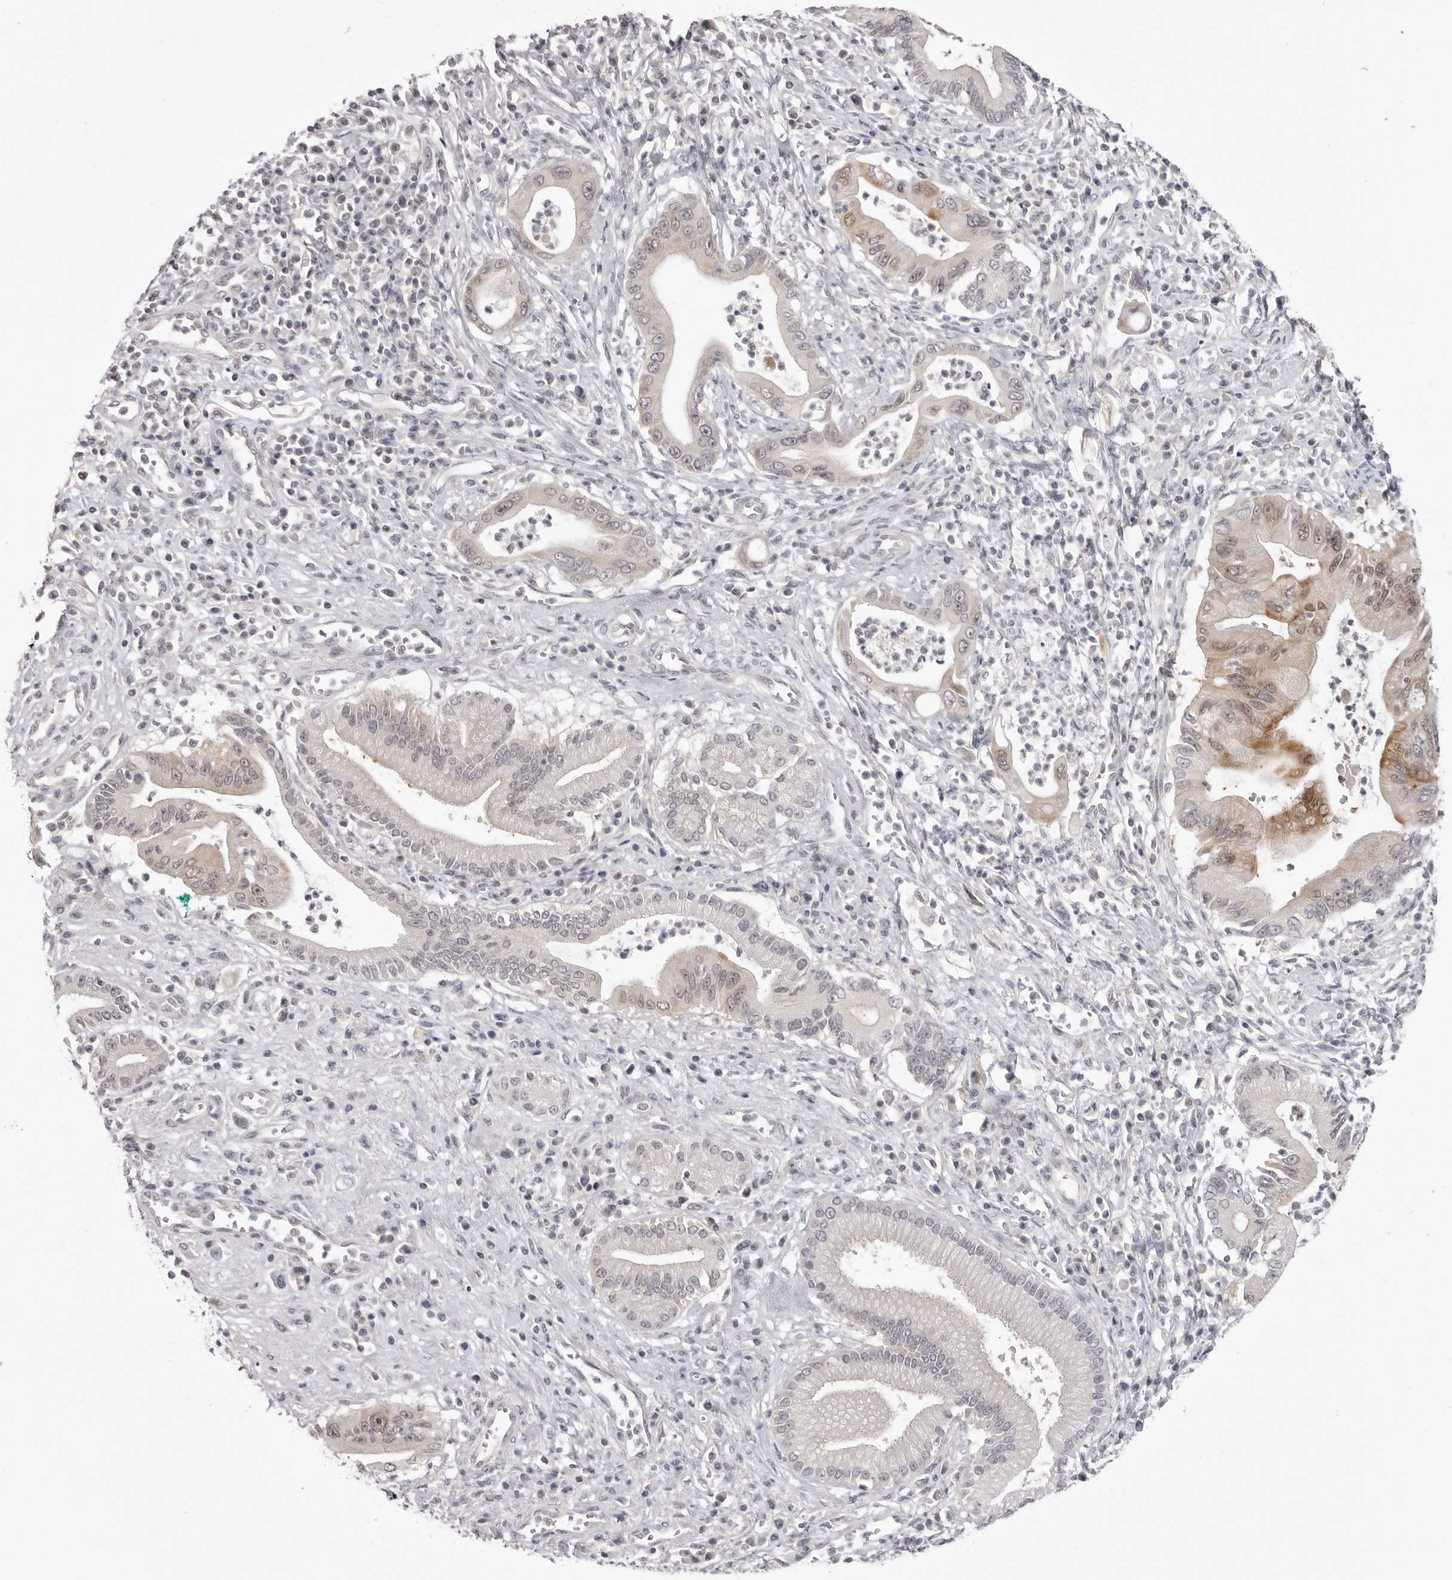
{"staining": {"intensity": "weak", "quantity": "<25%", "location": "cytoplasmic/membranous"}, "tissue": "pancreatic cancer", "cell_type": "Tumor cells", "image_type": "cancer", "snomed": [{"axis": "morphology", "description": "Adenocarcinoma, NOS"}, {"axis": "topography", "description": "Pancreas"}], "caption": "Human pancreatic cancer (adenocarcinoma) stained for a protein using immunohistochemistry displays no staining in tumor cells.", "gene": "GPN2", "patient": {"sex": "male", "age": 78}}